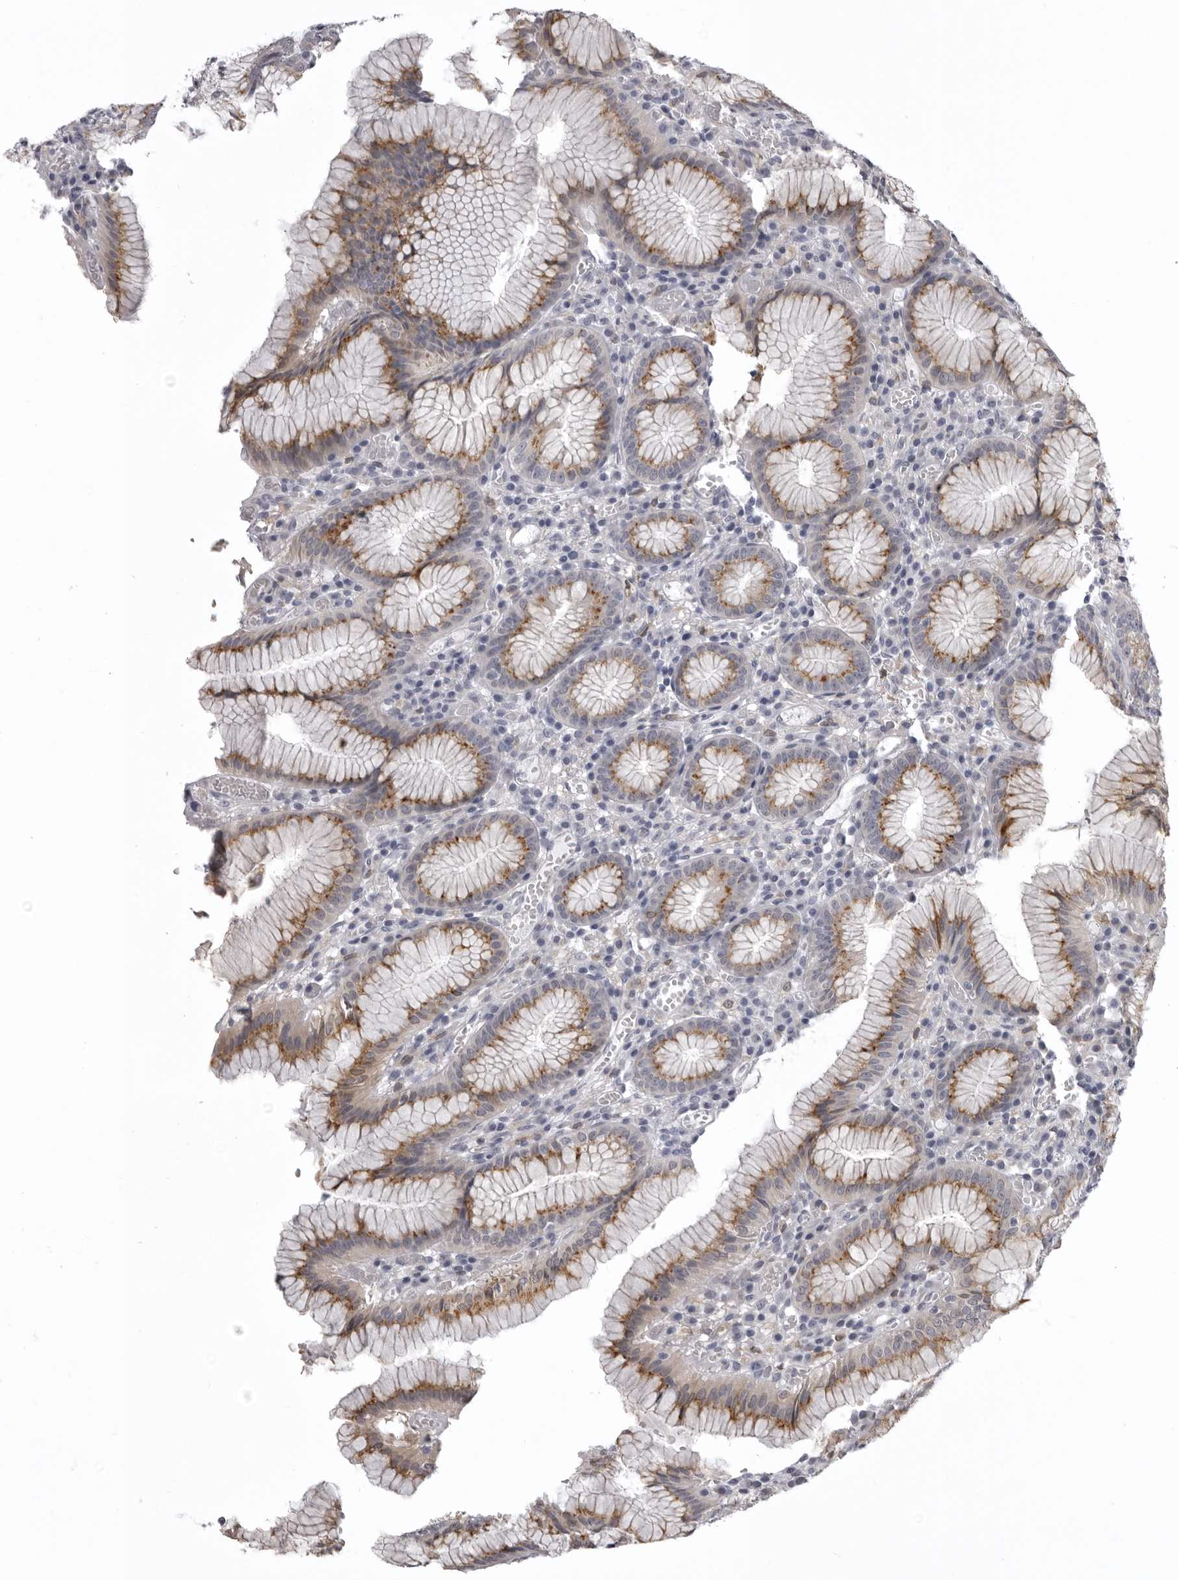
{"staining": {"intensity": "moderate", "quantity": "25%-75%", "location": "cytoplasmic/membranous"}, "tissue": "stomach", "cell_type": "Glandular cells", "image_type": "normal", "snomed": [{"axis": "morphology", "description": "Normal tissue, NOS"}, {"axis": "topography", "description": "Stomach"}], "caption": "IHC staining of benign stomach, which reveals medium levels of moderate cytoplasmic/membranous positivity in approximately 25%-75% of glandular cells indicating moderate cytoplasmic/membranous protein staining. The staining was performed using DAB (brown) for protein detection and nuclei were counterstained in hematoxylin (blue).", "gene": "NCEH1", "patient": {"sex": "male", "age": 55}}